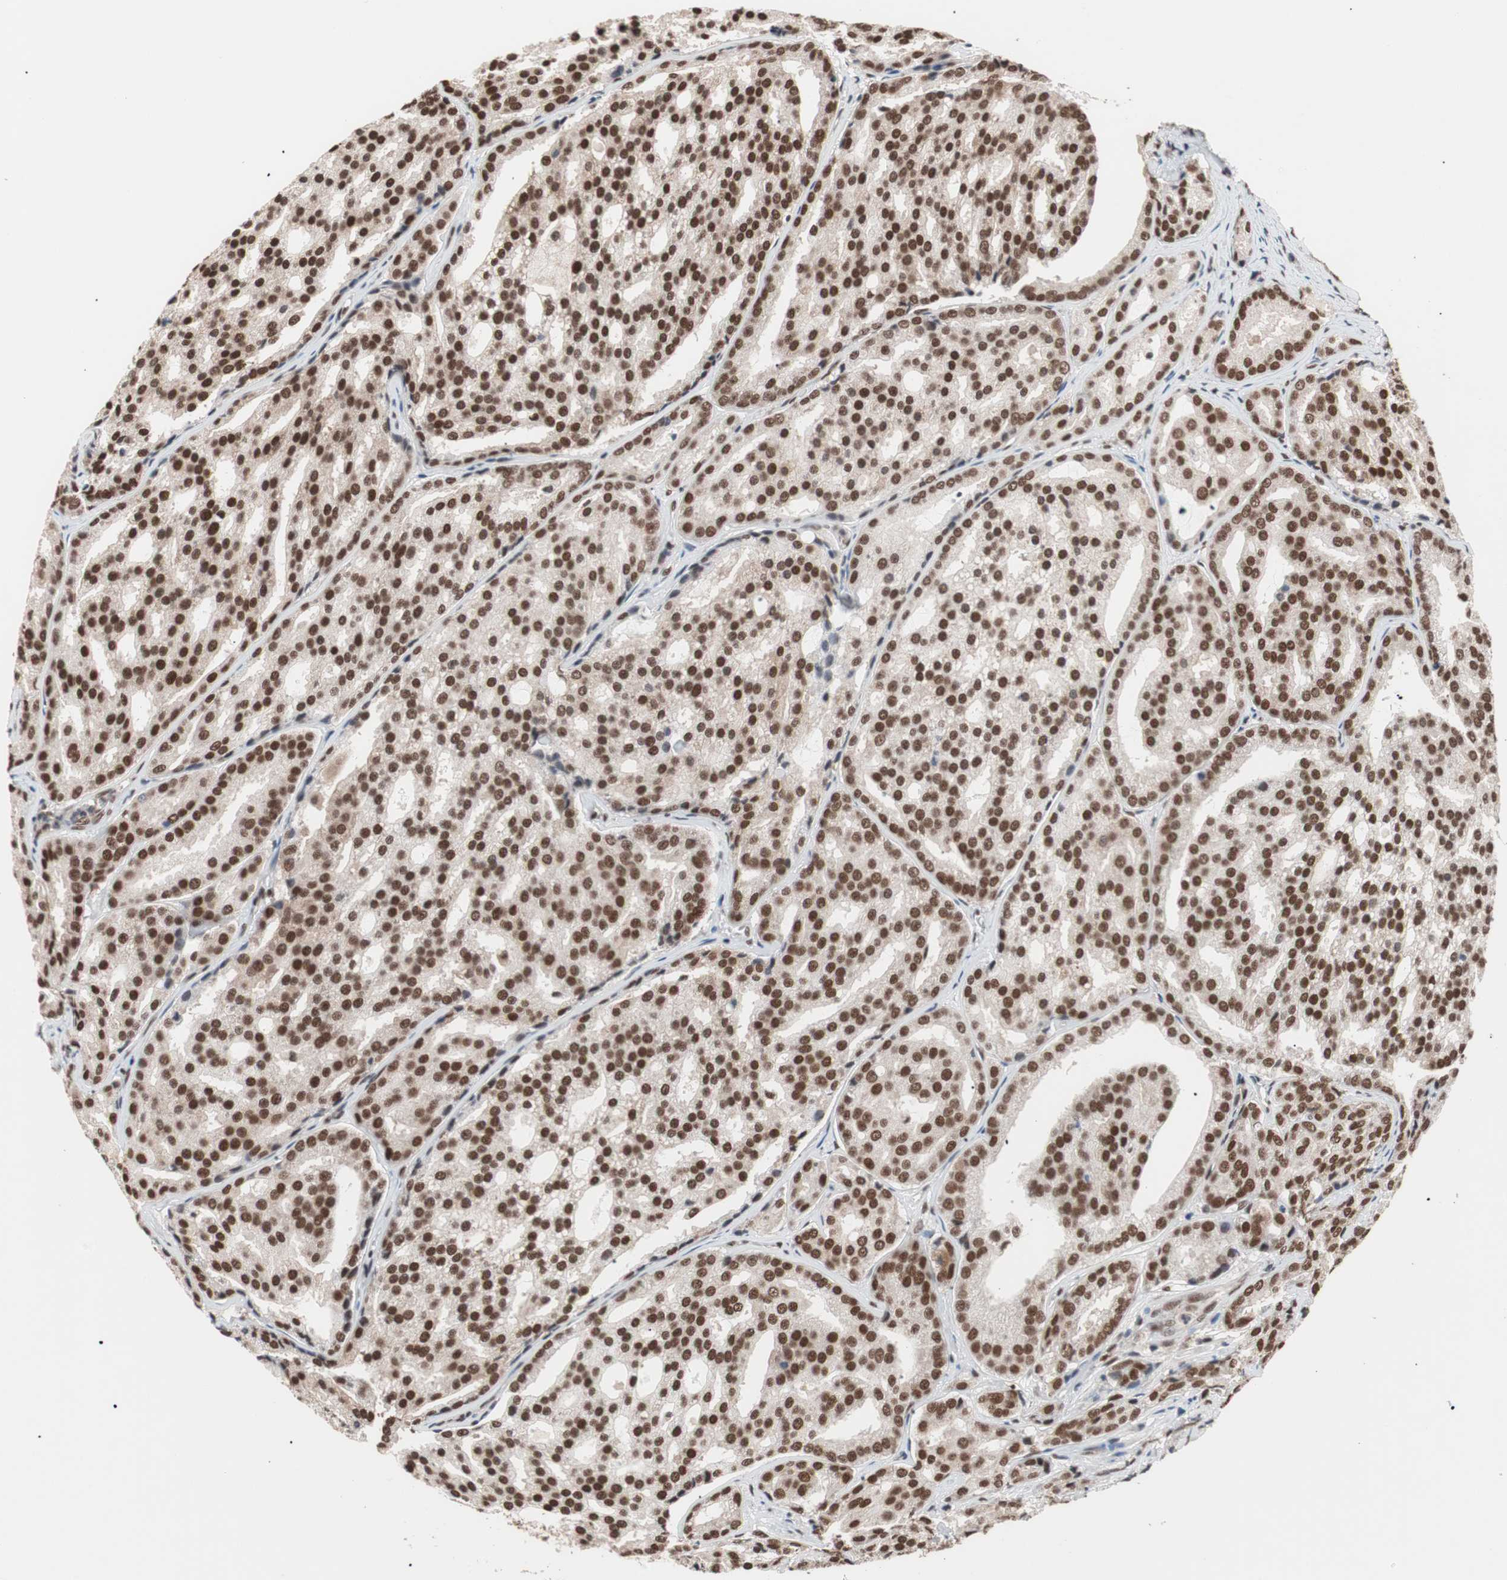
{"staining": {"intensity": "strong", "quantity": ">75%", "location": "nuclear"}, "tissue": "prostate cancer", "cell_type": "Tumor cells", "image_type": "cancer", "snomed": [{"axis": "morphology", "description": "Adenocarcinoma, High grade"}, {"axis": "topography", "description": "Prostate"}], "caption": "DAB (3,3'-diaminobenzidine) immunohistochemical staining of adenocarcinoma (high-grade) (prostate) displays strong nuclear protein expression in approximately >75% of tumor cells.", "gene": "CHAMP1", "patient": {"sex": "male", "age": 64}}